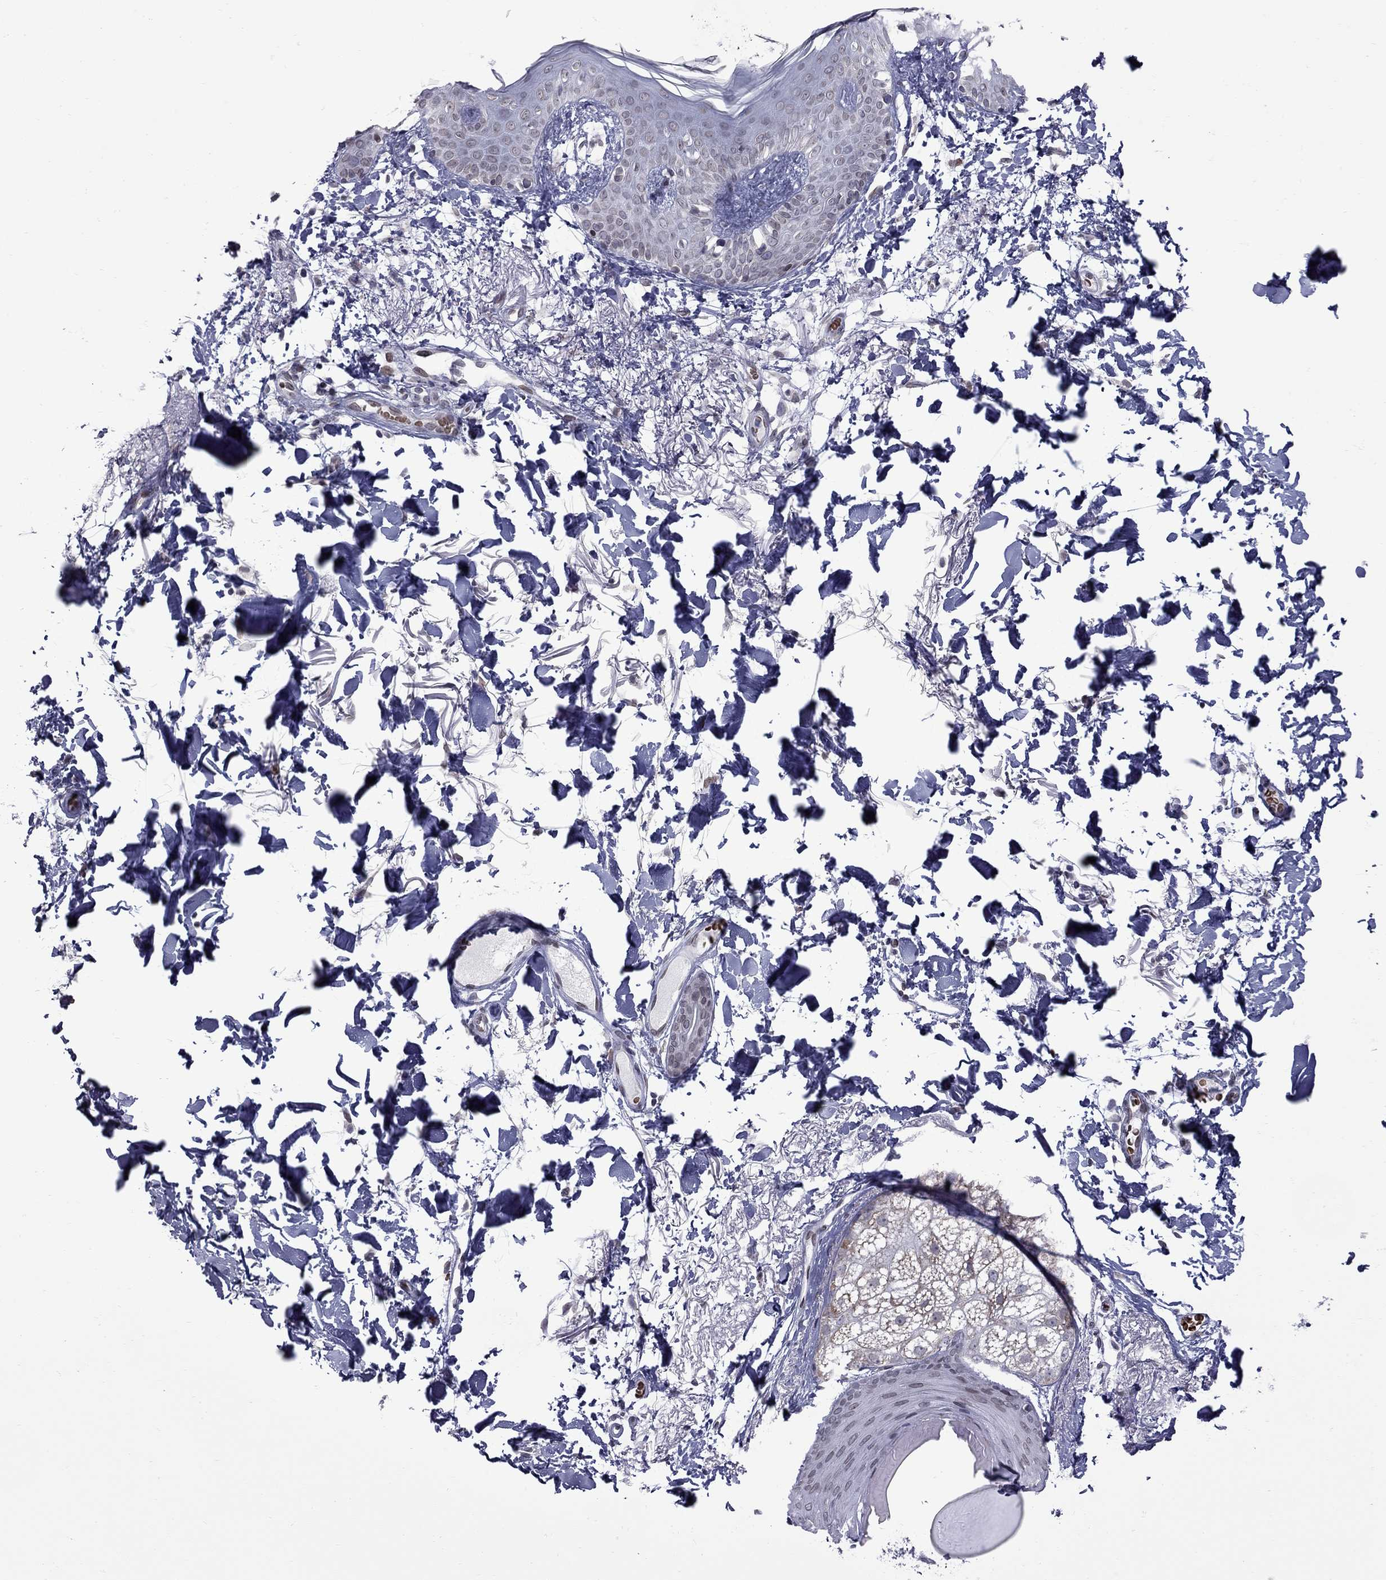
{"staining": {"intensity": "negative", "quantity": "none", "location": "none"}, "tissue": "skin cancer", "cell_type": "Tumor cells", "image_type": "cancer", "snomed": [{"axis": "morphology", "description": "Normal tissue, NOS"}, {"axis": "morphology", "description": "Basal cell carcinoma"}, {"axis": "topography", "description": "Skin"}], "caption": "Immunohistochemical staining of basal cell carcinoma (skin) exhibits no significant expression in tumor cells. (DAB (3,3'-diaminobenzidine) immunohistochemistry with hematoxylin counter stain).", "gene": "CLTCL1", "patient": {"sex": "male", "age": 84}}